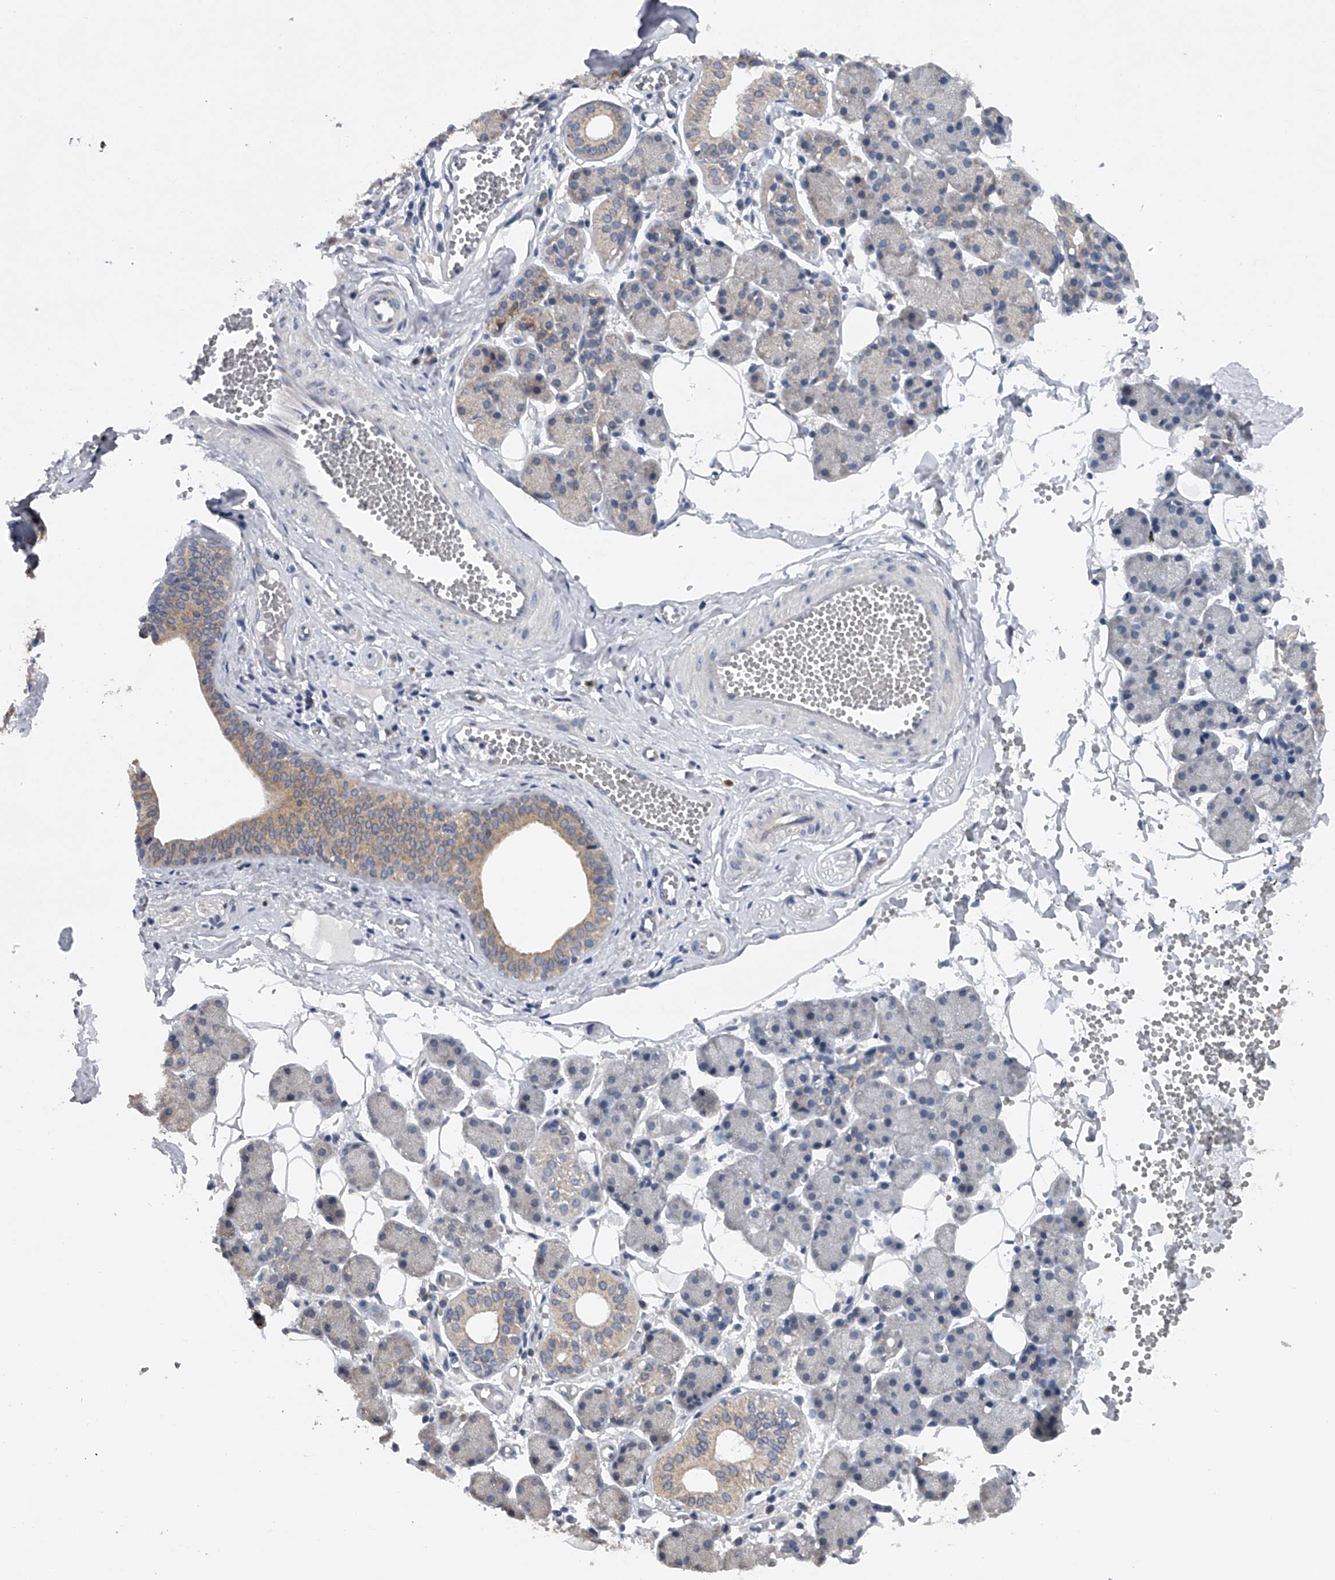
{"staining": {"intensity": "weak", "quantity": "25%-75%", "location": "cytoplasmic/membranous"}, "tissue": "salivary gland", "cell_type": "Glandular cells", "image_type": "normal", "snomed": [{"axis": "morphology", "description": "Normal tissue, NOS"}, {"axis": "topography", "description": "Salivary gland"}], "caption": "Immunohistochemistry of unremarkable human salivary gland reveals low levels of weak cytoplasmic/membranous expression in about 25%-75% of glandular cells. The staining was performed using DAB (3,3'-diaminobenzidine), with brown indicating positive protein expression. Nuclei are stained blue with hematoxylin.", "gene": "RNF5", "patient": {"sex": "female", "age": 33}}